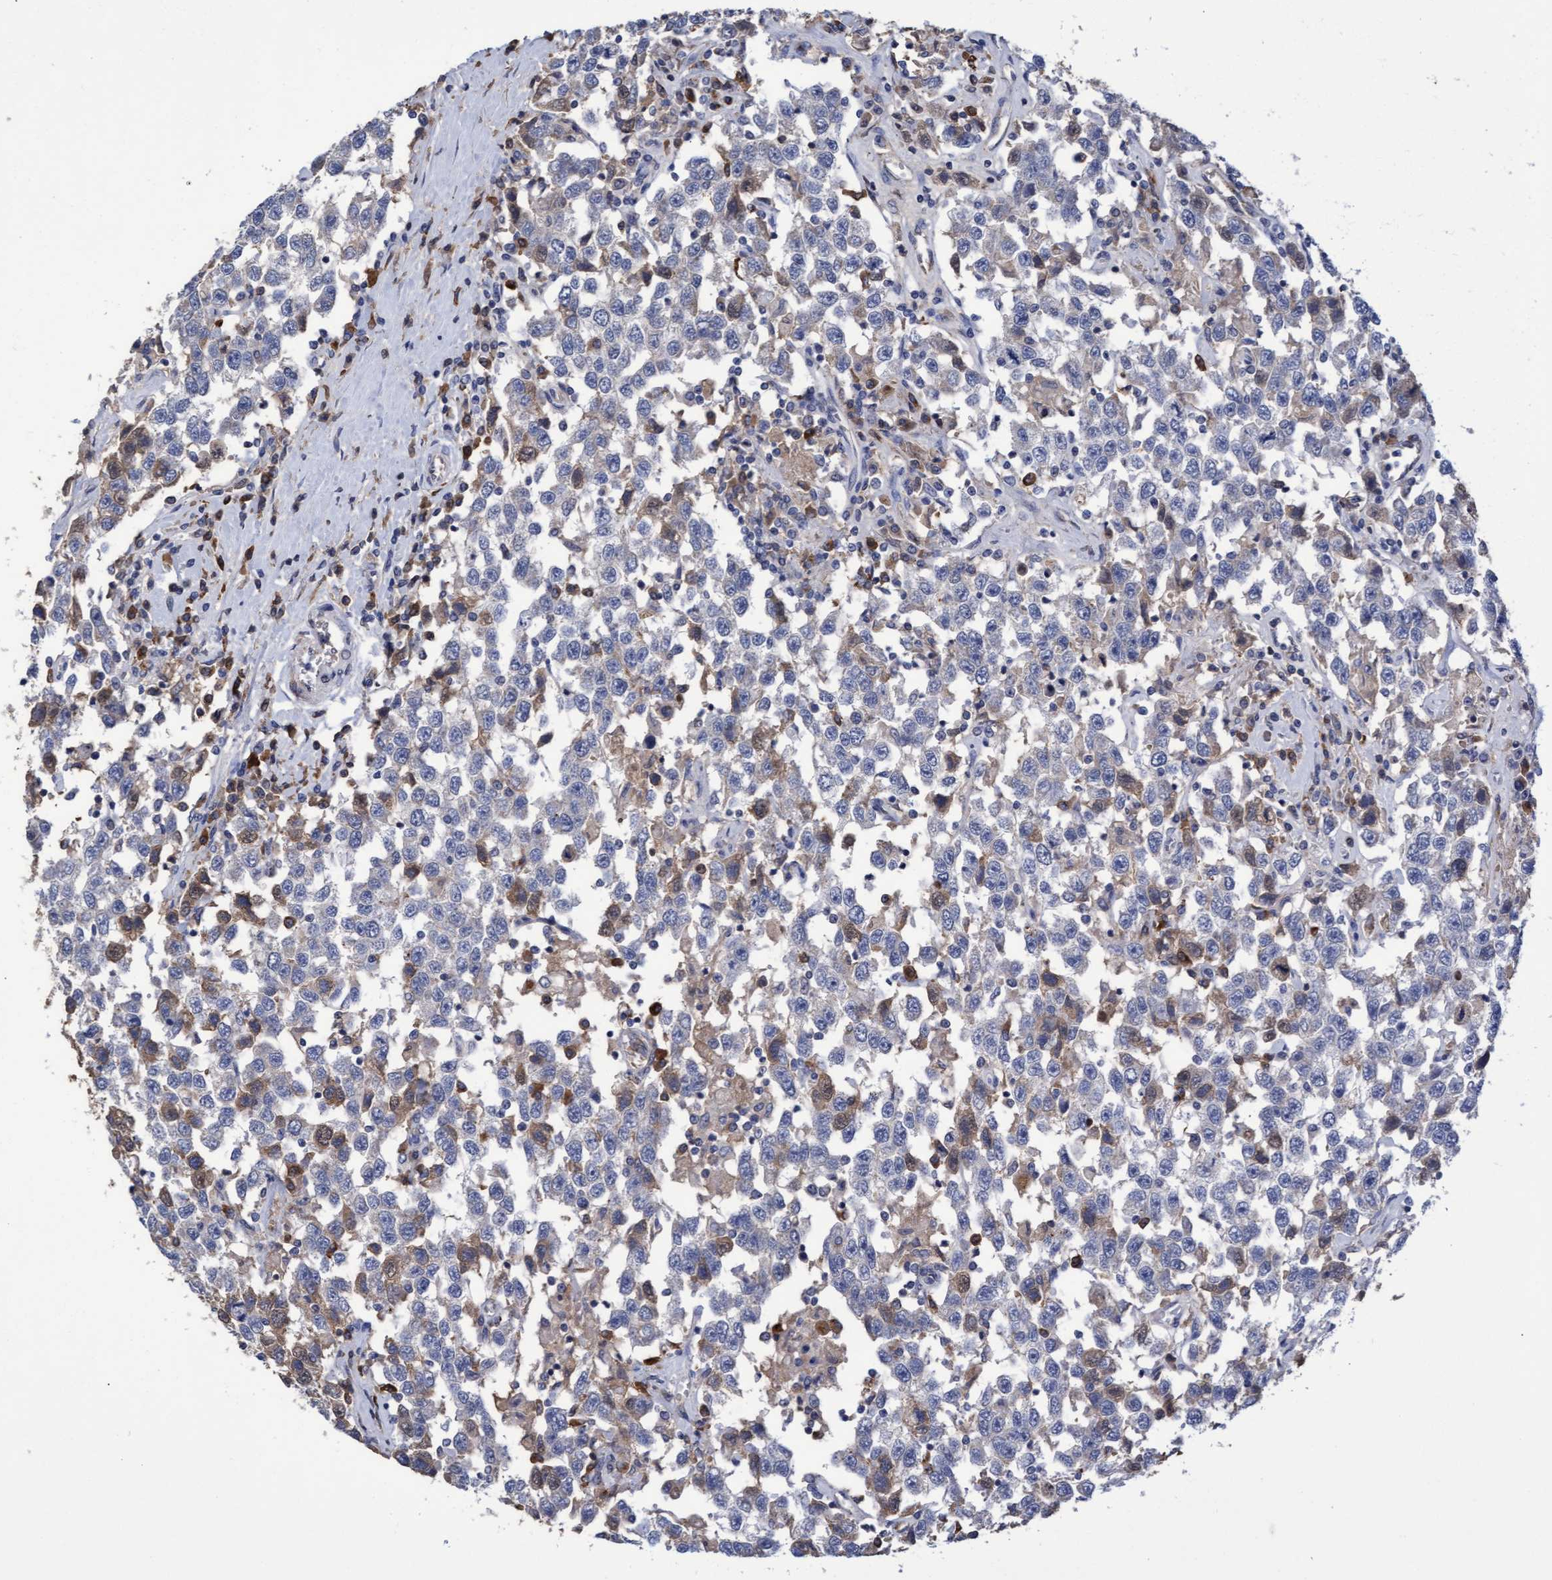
{"staining": {"intensity": "moderate", "quantity": "<25%", "location": "cytoplasmic/membranous"}, "tissue": "testis cancer", "cell_type": "Tumor cells", "image_type": "cancer", "snomed": [{"axis": "morphology", "description": "Seminoma, NOS"}, {"axis": "topography", "description": "Testis"}], "caption": "An IHC histopathology image of tumor tissue is shown. Protein staining in brown shows moderate cytoplasmic/membranous positivity in seminoma (testis) within tumor cells.", "gene": "GPR39", "patient": {"sex": "male", "age": 41}}